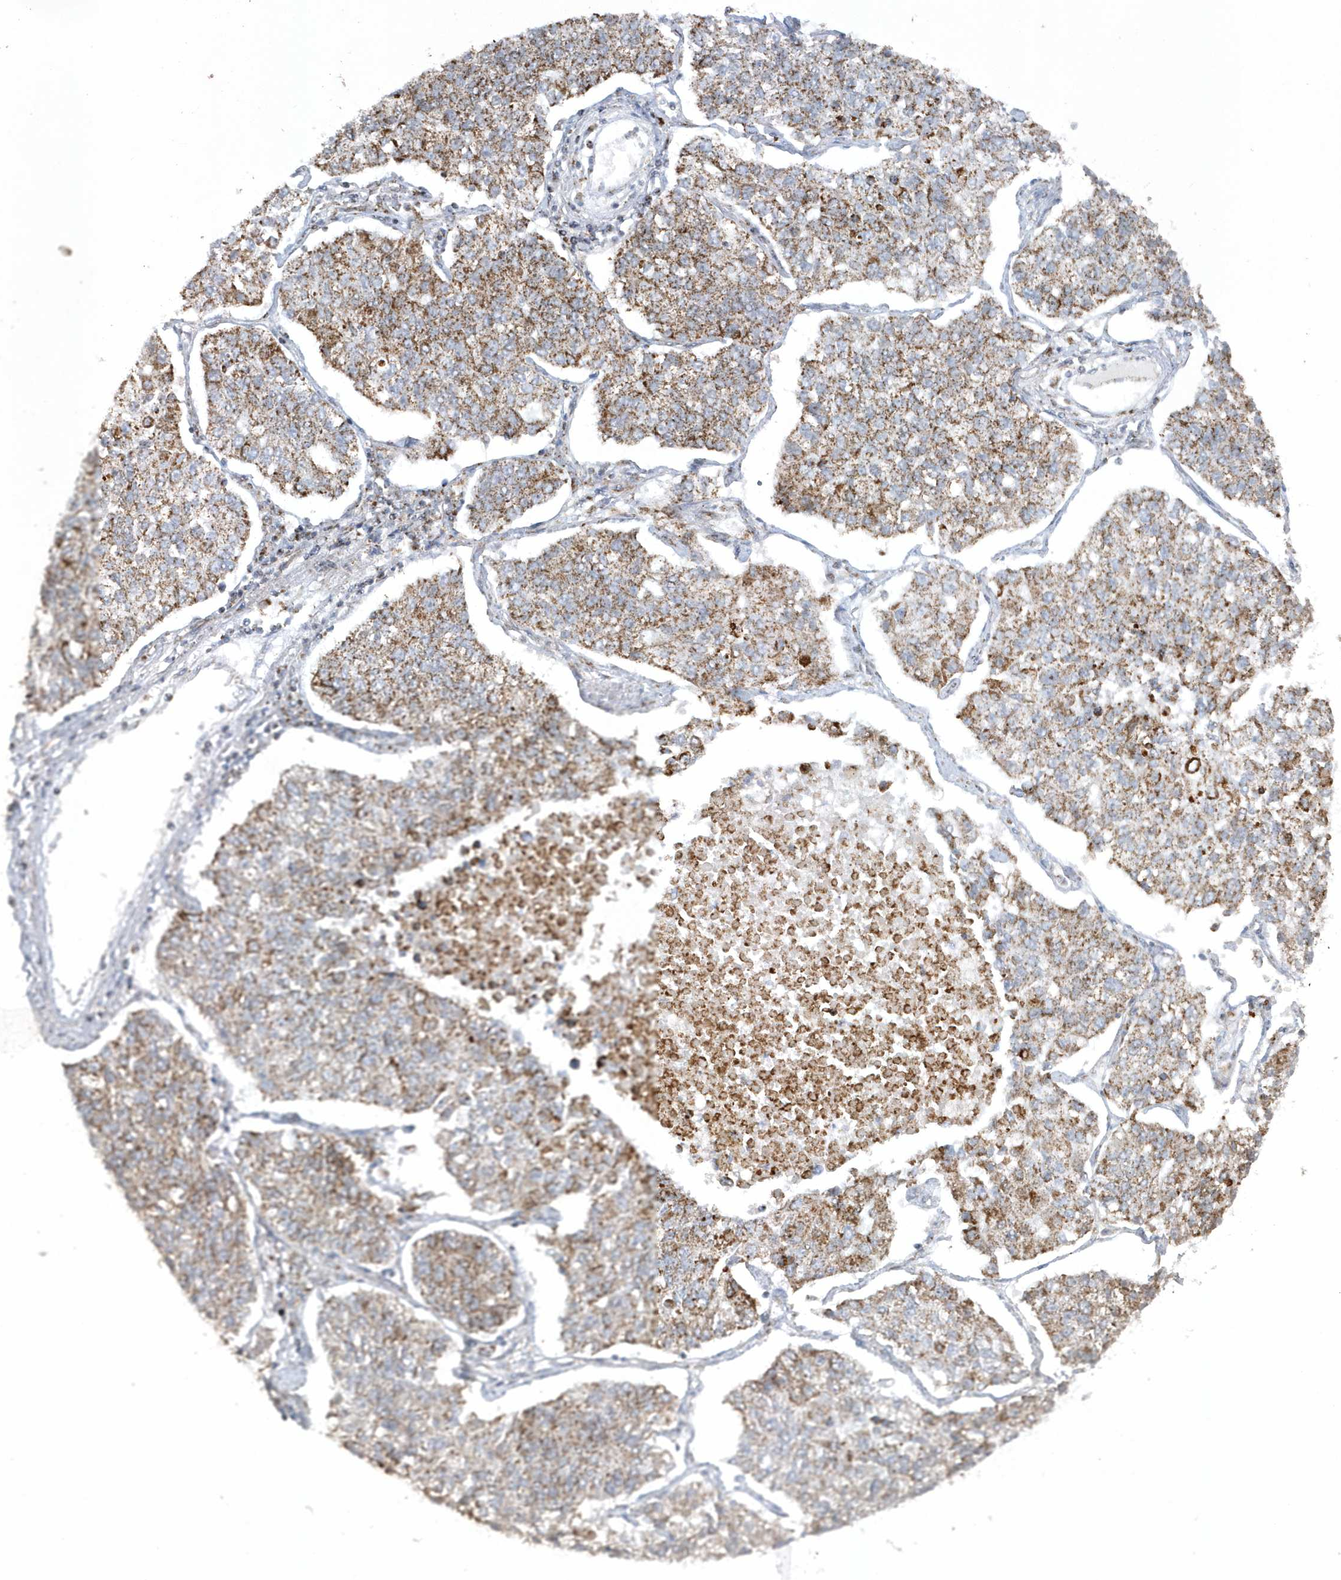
{"staining": {"intensity": "strong", "quantity": ">75%", "location": "cytoplasmic/membranous"}, "tissue": "lung cancer", "cell_type": "Tumor cells", "image_type": "cancer", "snomed": [{"axis": "morphology", "description": "Adenocarcinoma, NOS"}, {"axis": "topography", "description": "Lung"}], "caption": "Protein staining by immunohistochemistry (IHC) displays strong cytoplasmic/membranous expression in about >75% of tumor cells in adenocarcinoma (lung).", "gene": "CRY2", "patient": {"sex": "male", "age": 49}}